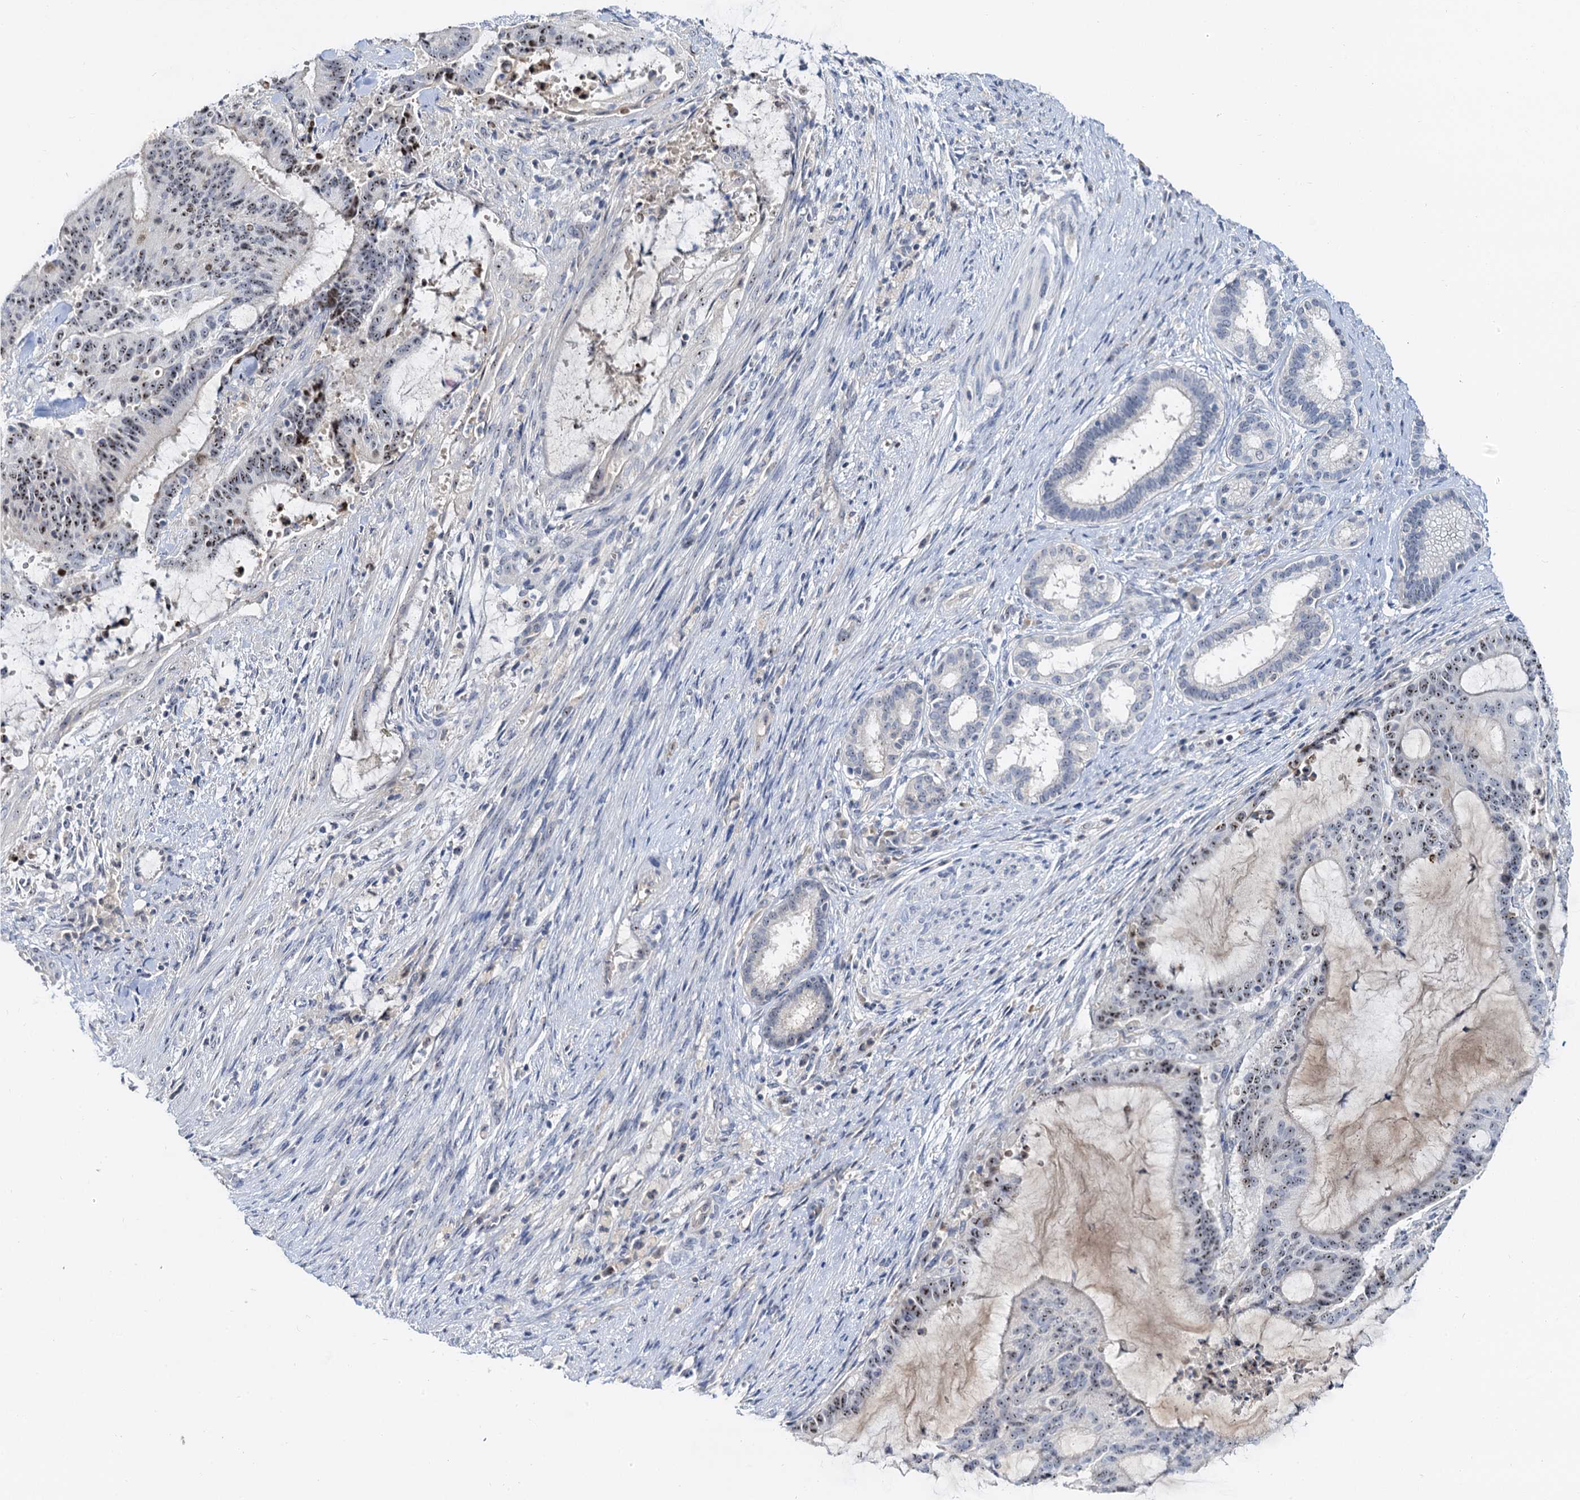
{"staining": {"intensity": "moderate", "quantity": "25%-75%", "location": "nuclear"}, "tissue": "liver cancer", "cell_type": "Tumor cells", "image_type": "cancer", "snomed": [{"axis": "morphology", "description": "Normal tissue, NOS"}, {"axis": "morphology", "description": "Cholangiocarcinoma"}, {"axis": "topography", "description": "Liver"}, {"axis": "topography", "description": "Peripheral nerve tissue"}], "caption": "Protein staining exhibits moderate nuclear expression in about 25%-75% of tumor cells in liver cancer (cholangiocarcinoma).", "gene": "NOP2", "patient": {"sex": "female", "age": 73}}